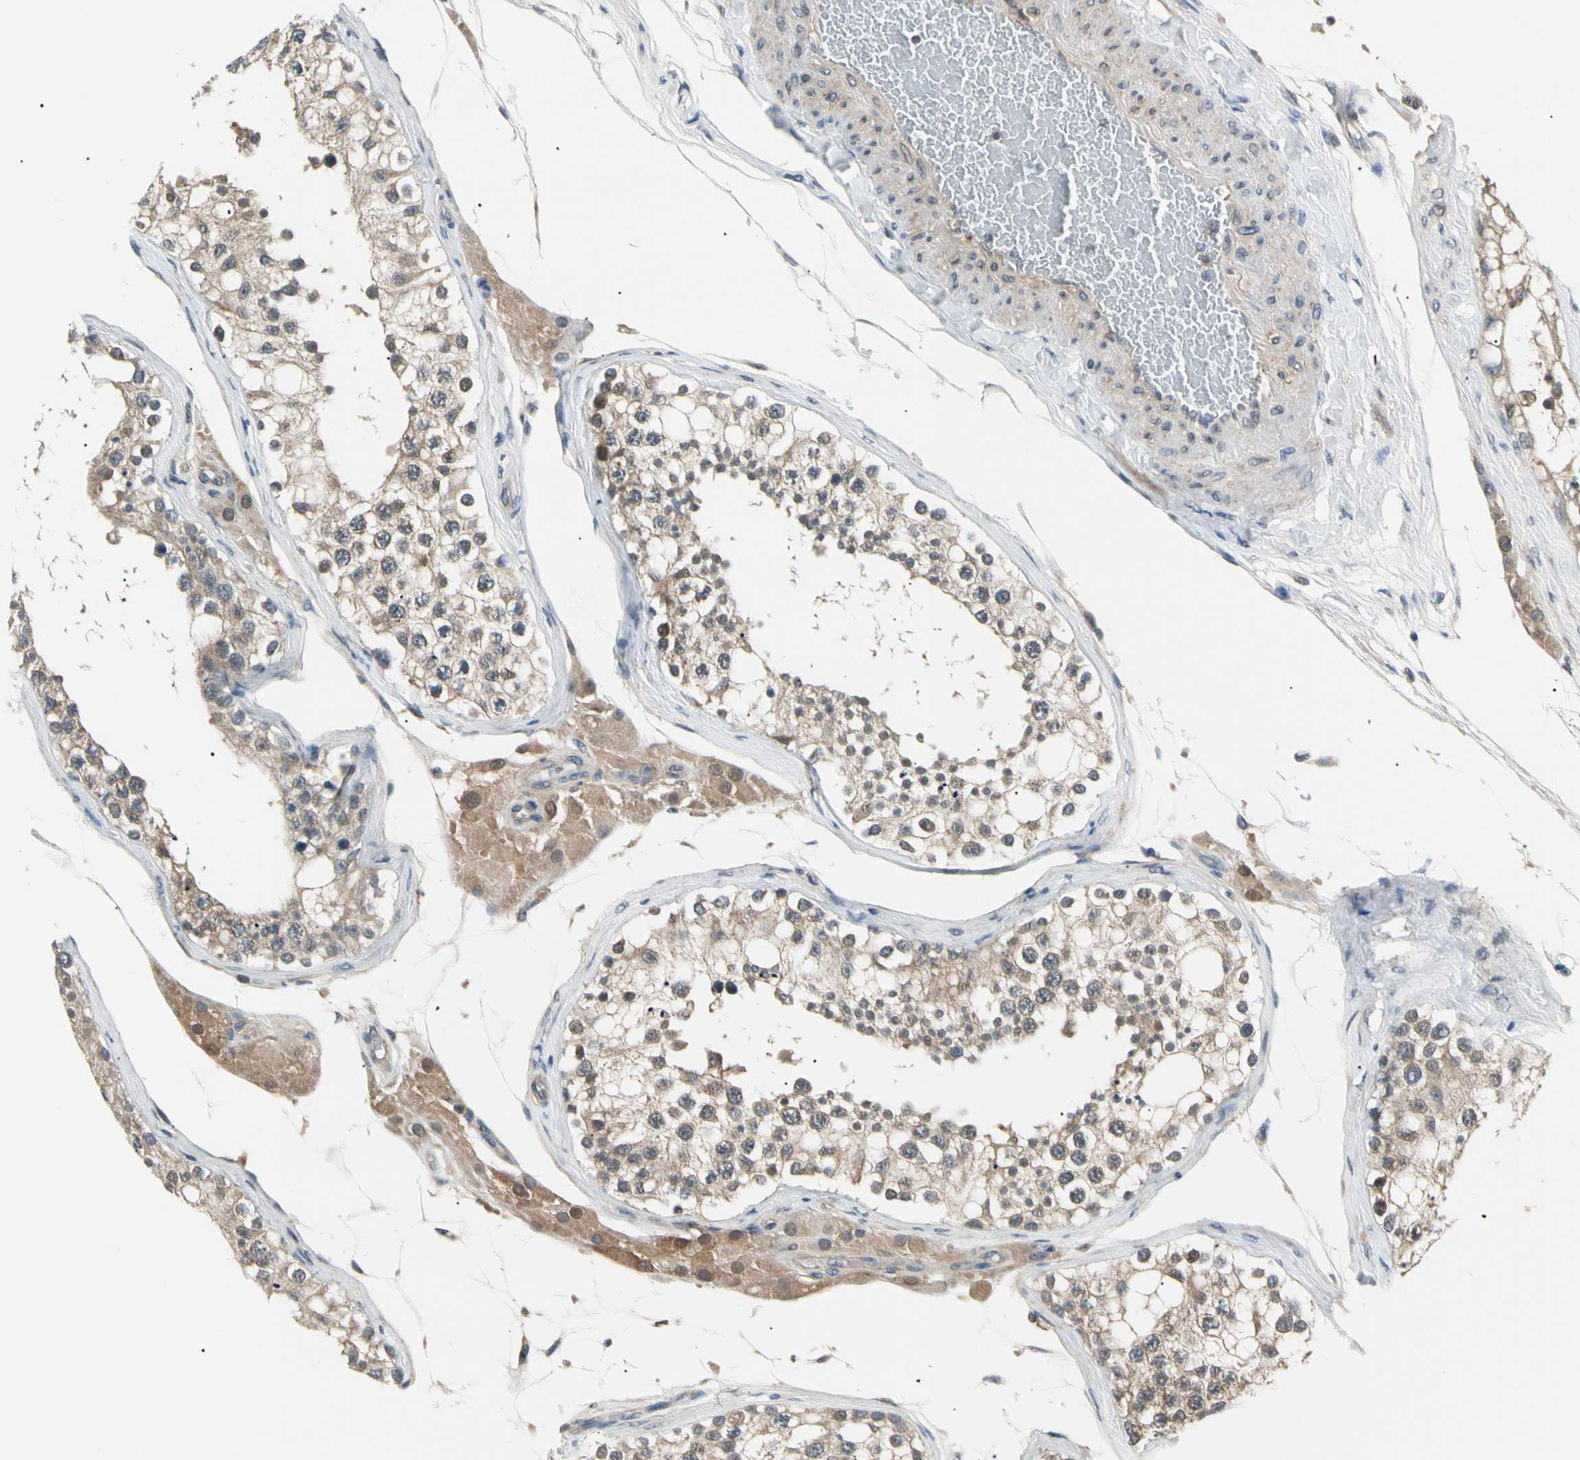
{"staining": {"intensity": "moderate", "quantity": ">75%", "location": "cytoplasmic/membranous"}, "tissue": "testis", "cell_type": "Cells in seminiferous ducts", "image_type": "normal", "snomed": [{"axis": "morphology", "description": "Normal tissue, NOS"}, {"axis": "topography", "description": "Testis"}], "caption": "Moderate cytoplasmic/membranous staining for a protein is appreciated in about >75% of cells in seminiferous ducts of unremarkable testis using immunohistochemistry (IHC).", "gene": "SEC23B", "patient": {"sex": "male", "age": 68}}